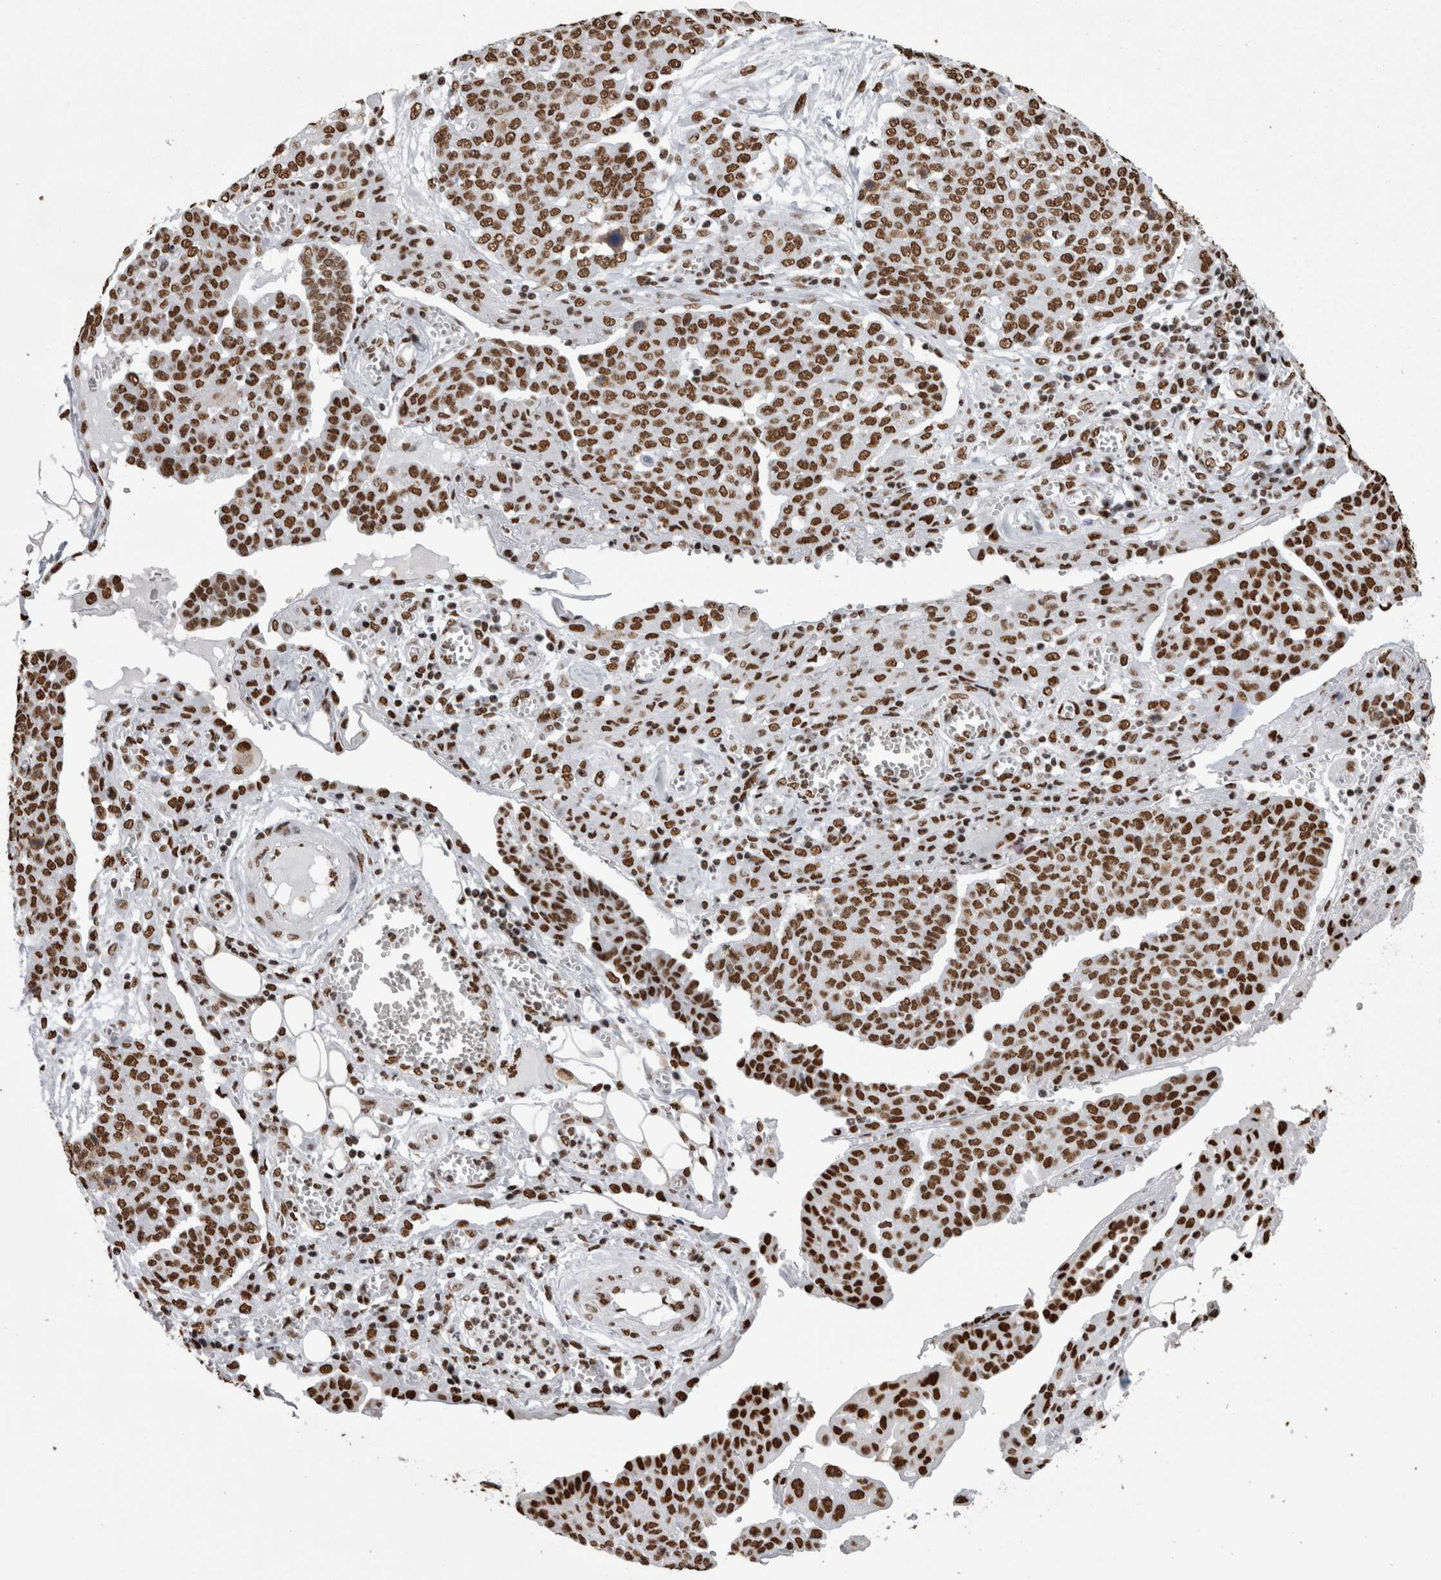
{"staining": {"intensity": "strong", "quantity": ">75%", "location": "nuclear"}, "tissue": "ovarian cancer", "cell_type": "Tumor cells", "image_type": "cancer", "snomed": [{"axis": "morphology", "description": "Cystadenocarcinoma, serous, NOS"}, {"axis": "topography", "description": "Soft tissue"}, {"axis": "topography", "description": "Ovary"}], "caption": "Protein staining demonstrates strong nuclear expression in approximately >75% of tumor cells in ovarian serous cystadenocarcinoma. (DAB IHC with brightfield microscopy, high magnification).", "gene": "HNRNPM", "patient": {"sex": "female", "age": 57}}